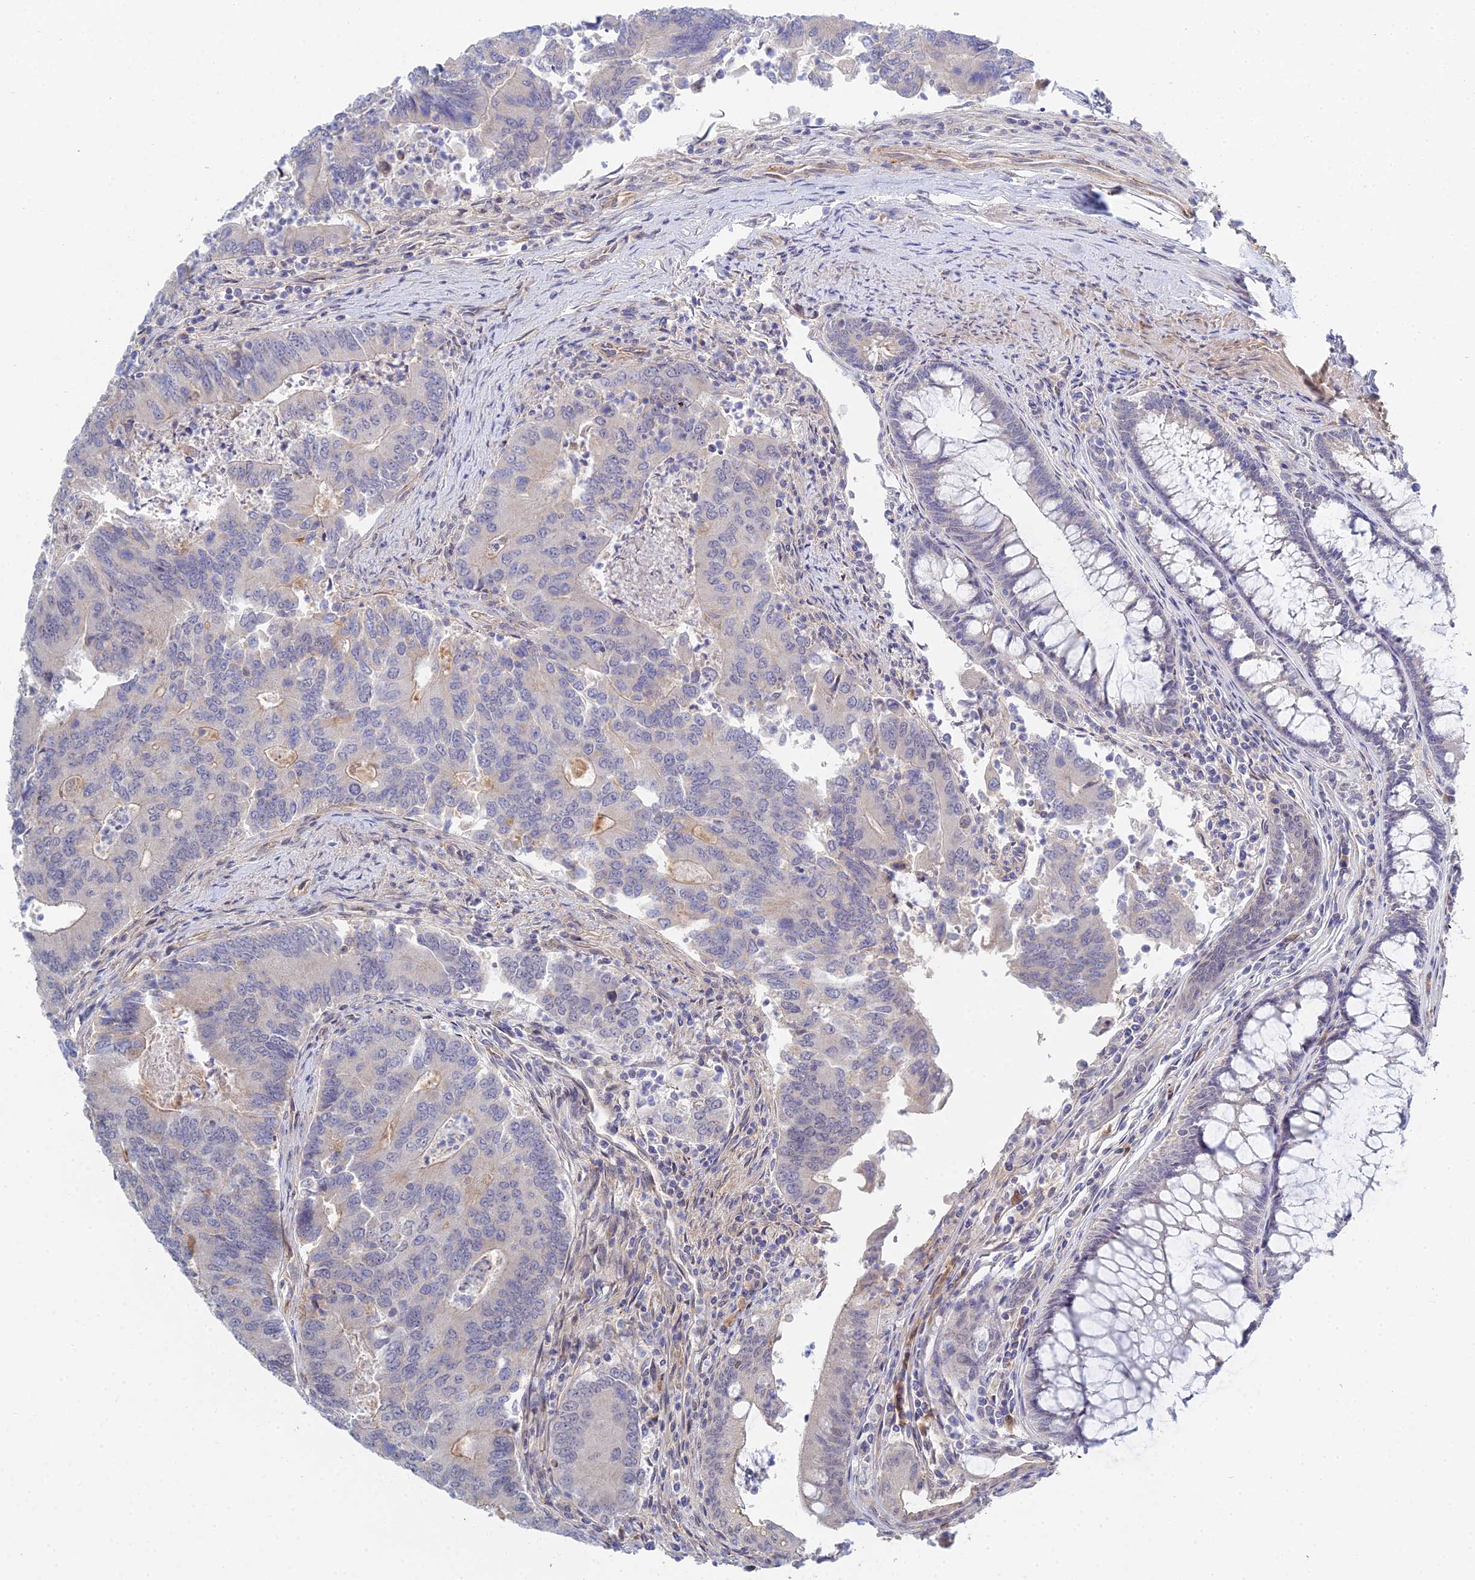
{"staining": {"intensity": "negative", "quantity": "none", "location": "none"}, "tissue": "colorectal cancer", "cell_type": "Tumor cells", "image_type": "cancer", "snomed": [{"axis": "morphology", "description": "Adenocarcinoma, NOS"}, {"axis": "topography", "description": "Colon"}], "caption": "Immunohistochemistry of colorectal adenocarcinoma exhibits no positivity in tumor cells.", "gene": "DNAH14", "patient": {"sex": "female", "age": 67}}